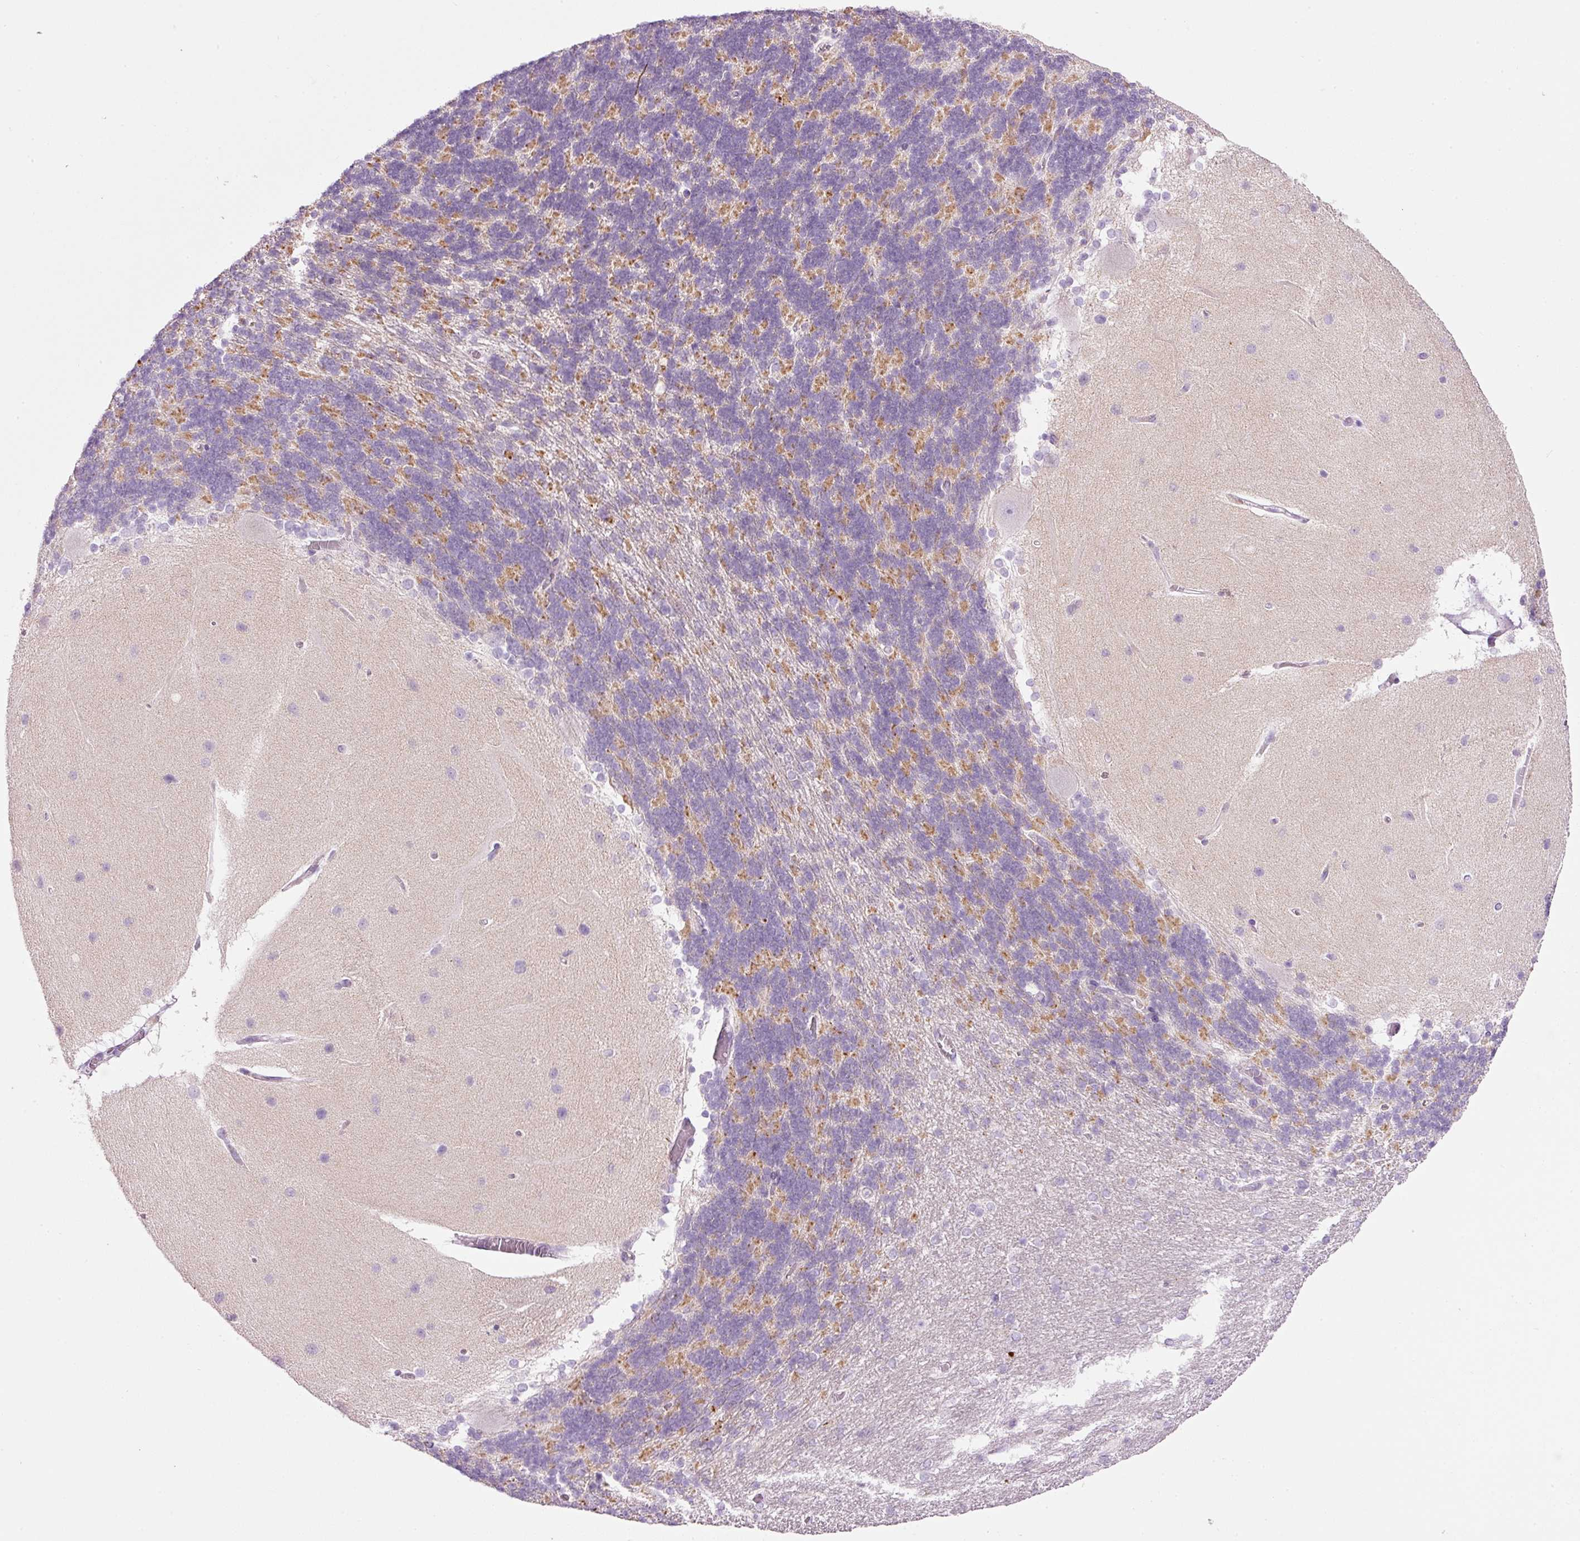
{"staining": {"intensity": "moderate", "quantity": "25%-75%", "location": "cytoplasmic/membranous"}, "tissue": "cerebellum", "cell_type": "Cells in granular layer", "image_type": "normal", "snomed": [{"axis": "morphology", "description": "Normal tissue, NOS"}, {"axis": "topography", "description": "Cerebellum"}], "caption": "Moderate cytoplasmic/membranous protein positivity is identified in about 25%-75% of cells in granular layer in cerebellum. (DAB (3,3'-diaminobenzidine) = brown stain, brightfield microscopy at high magnification).", "gene": "CARD16", "patient": {"sex": "female", "age": 54}}